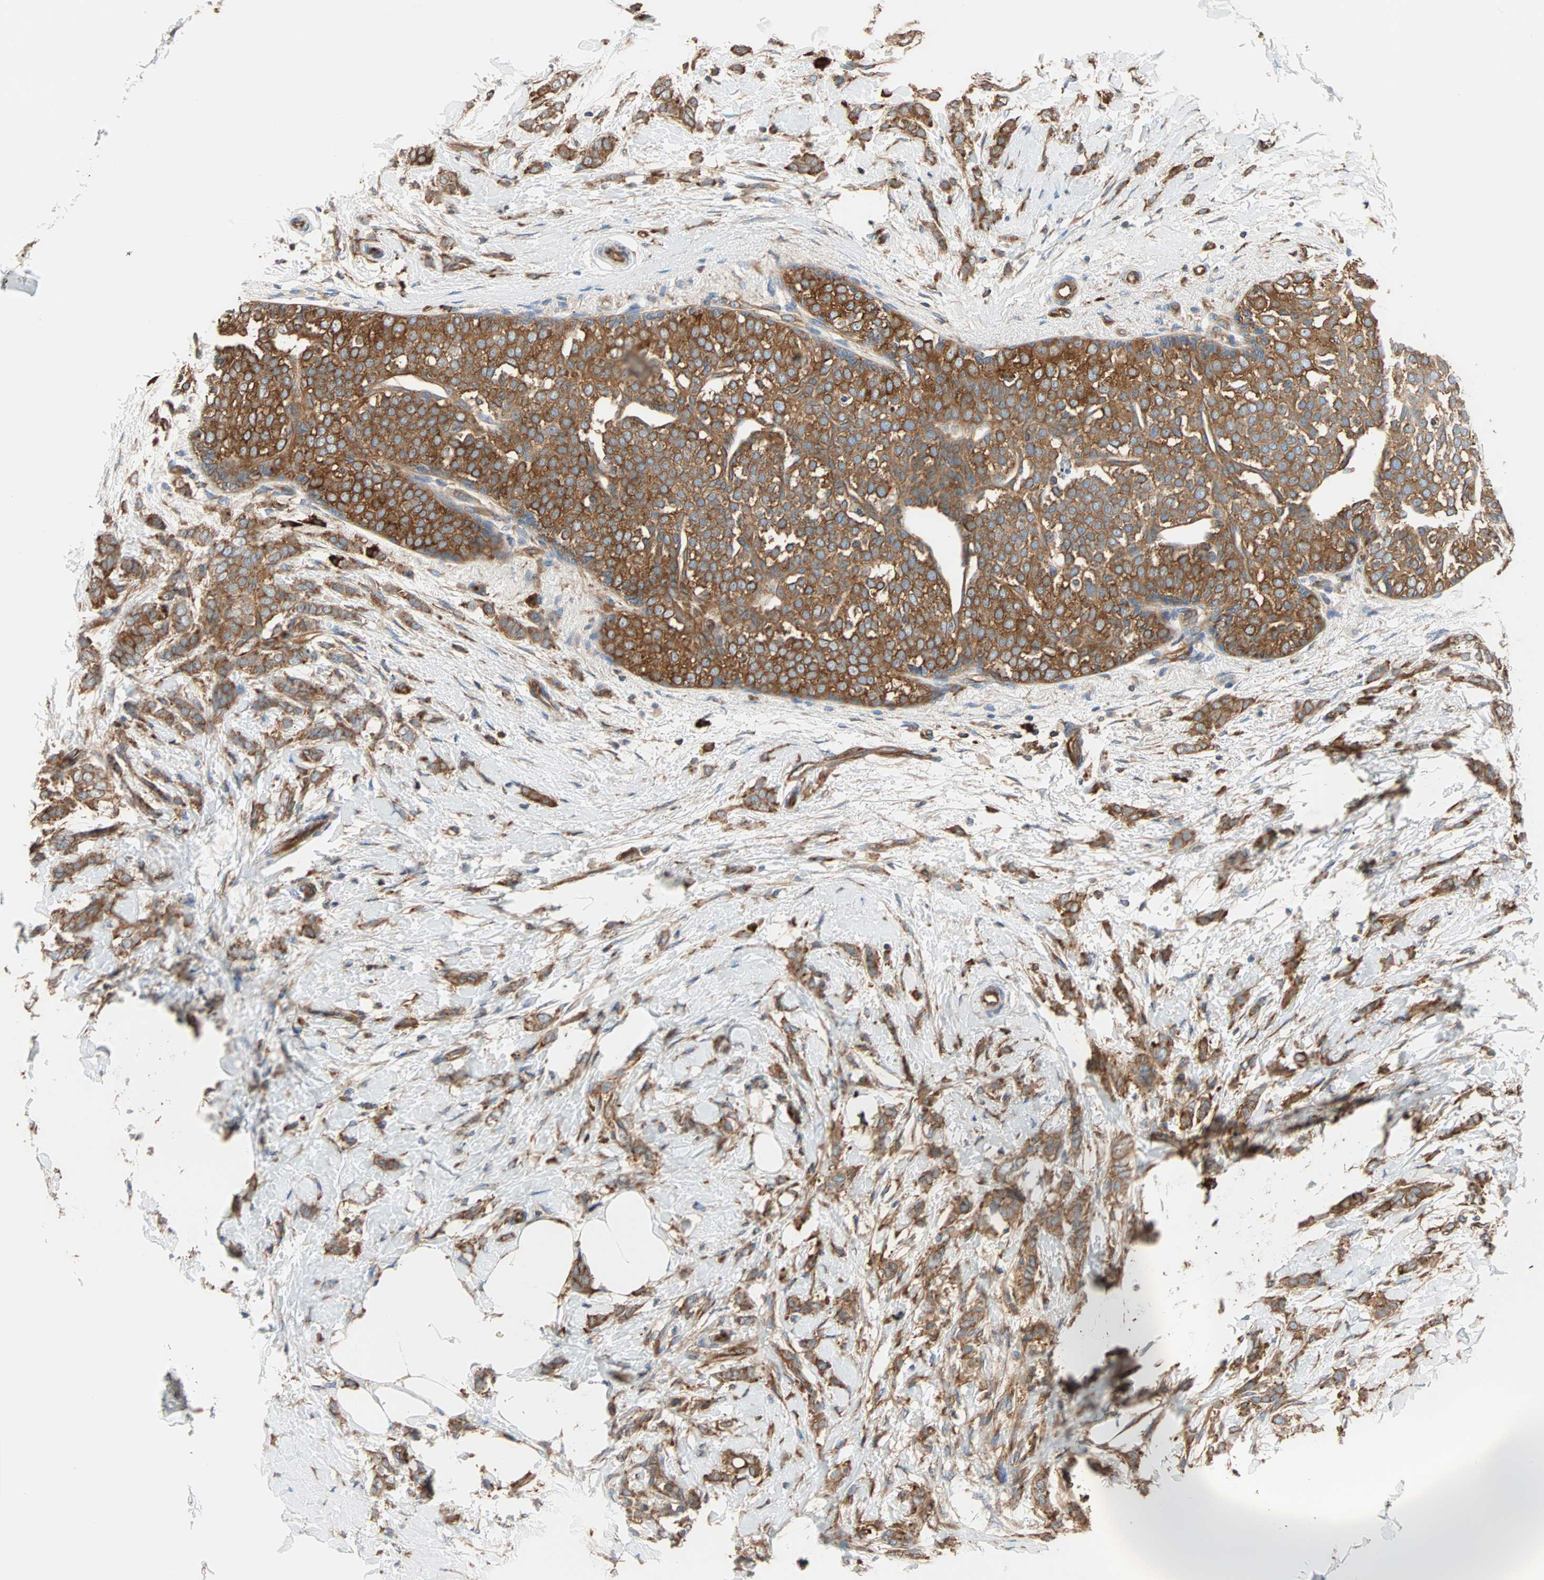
{"staining": {"intensity": "strong", "quantity": ">75%", "location": "cytoplasmic/membranous"}, "tissue": "breast cancer", "cell_type": "Tumor cells", "image_type": "cancer", "snomed": [{"axis": "morphology", "description": "Lobular carcinoma, in situ"}, {"axis": "morphology", "description": "Lobular carcinoma"}, {"axis": "topography", "description": "Breast"}], "caption": "Strong cytoplasmic/membranous staining for a protein is present in approximately >75% of tumor cells of lobular carcinoma (breast) using IHC.", "gene": "EEF2", "patient": {"sex": "female", "age": 41}}